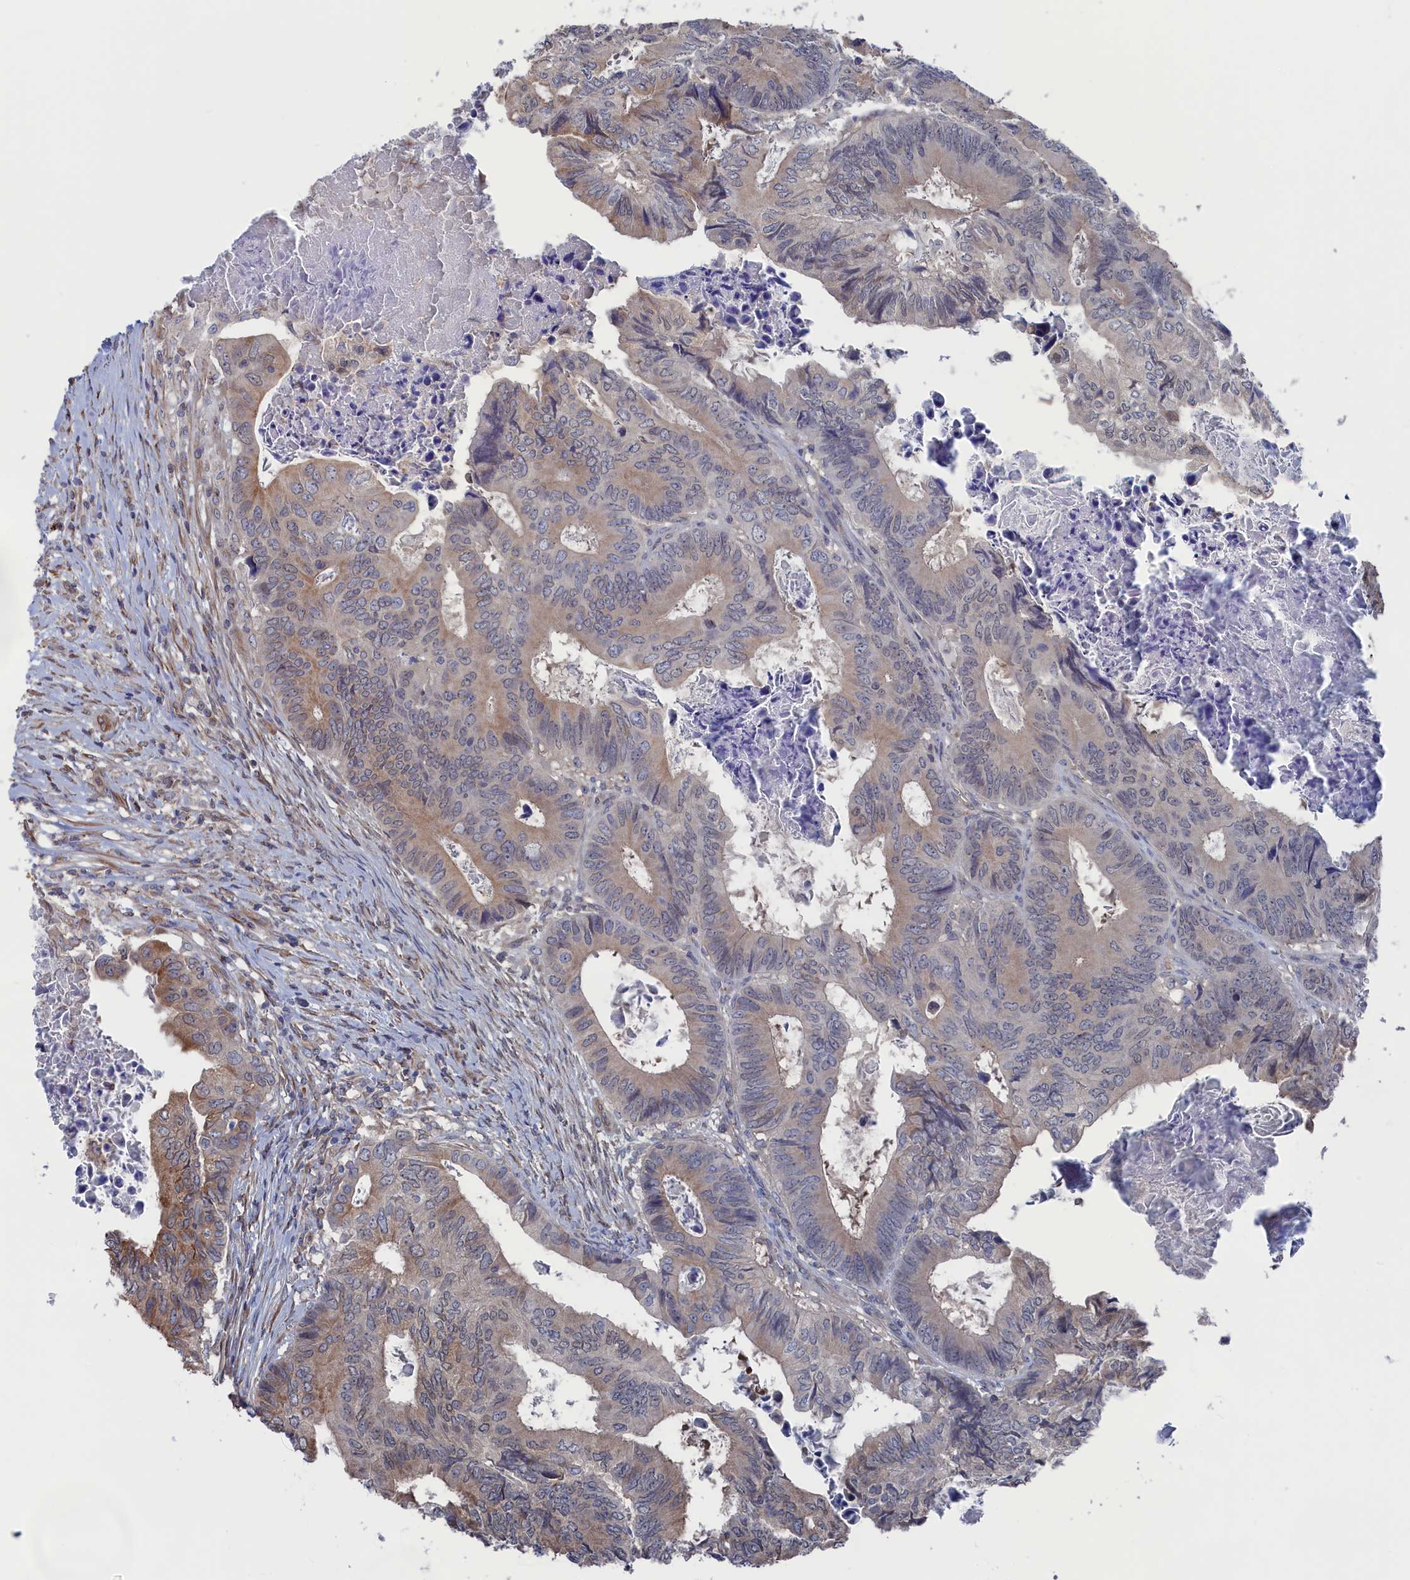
{"staining": {"intensity": "weak", "quantity": "25%-75%", "location": "cytoplasmic/membranous"}, "tissue": "colorectal cancer", "cell_type": "Tumor cells", "image_type": "cancer", "snomed": [{"axis": "morphology", "description": "Adenocarcinoma, NOS"}, {"axis": "topography", "description": "Colon"}], "caption": "This micrograph demonstrates IHC staining of colorectal cancer, with low weak cytoplasmic/membranous staining in approximately 25%-75% of tumor cells.", "gene": "NUTF2", "patient": {"sex": "male", "age": 85}}